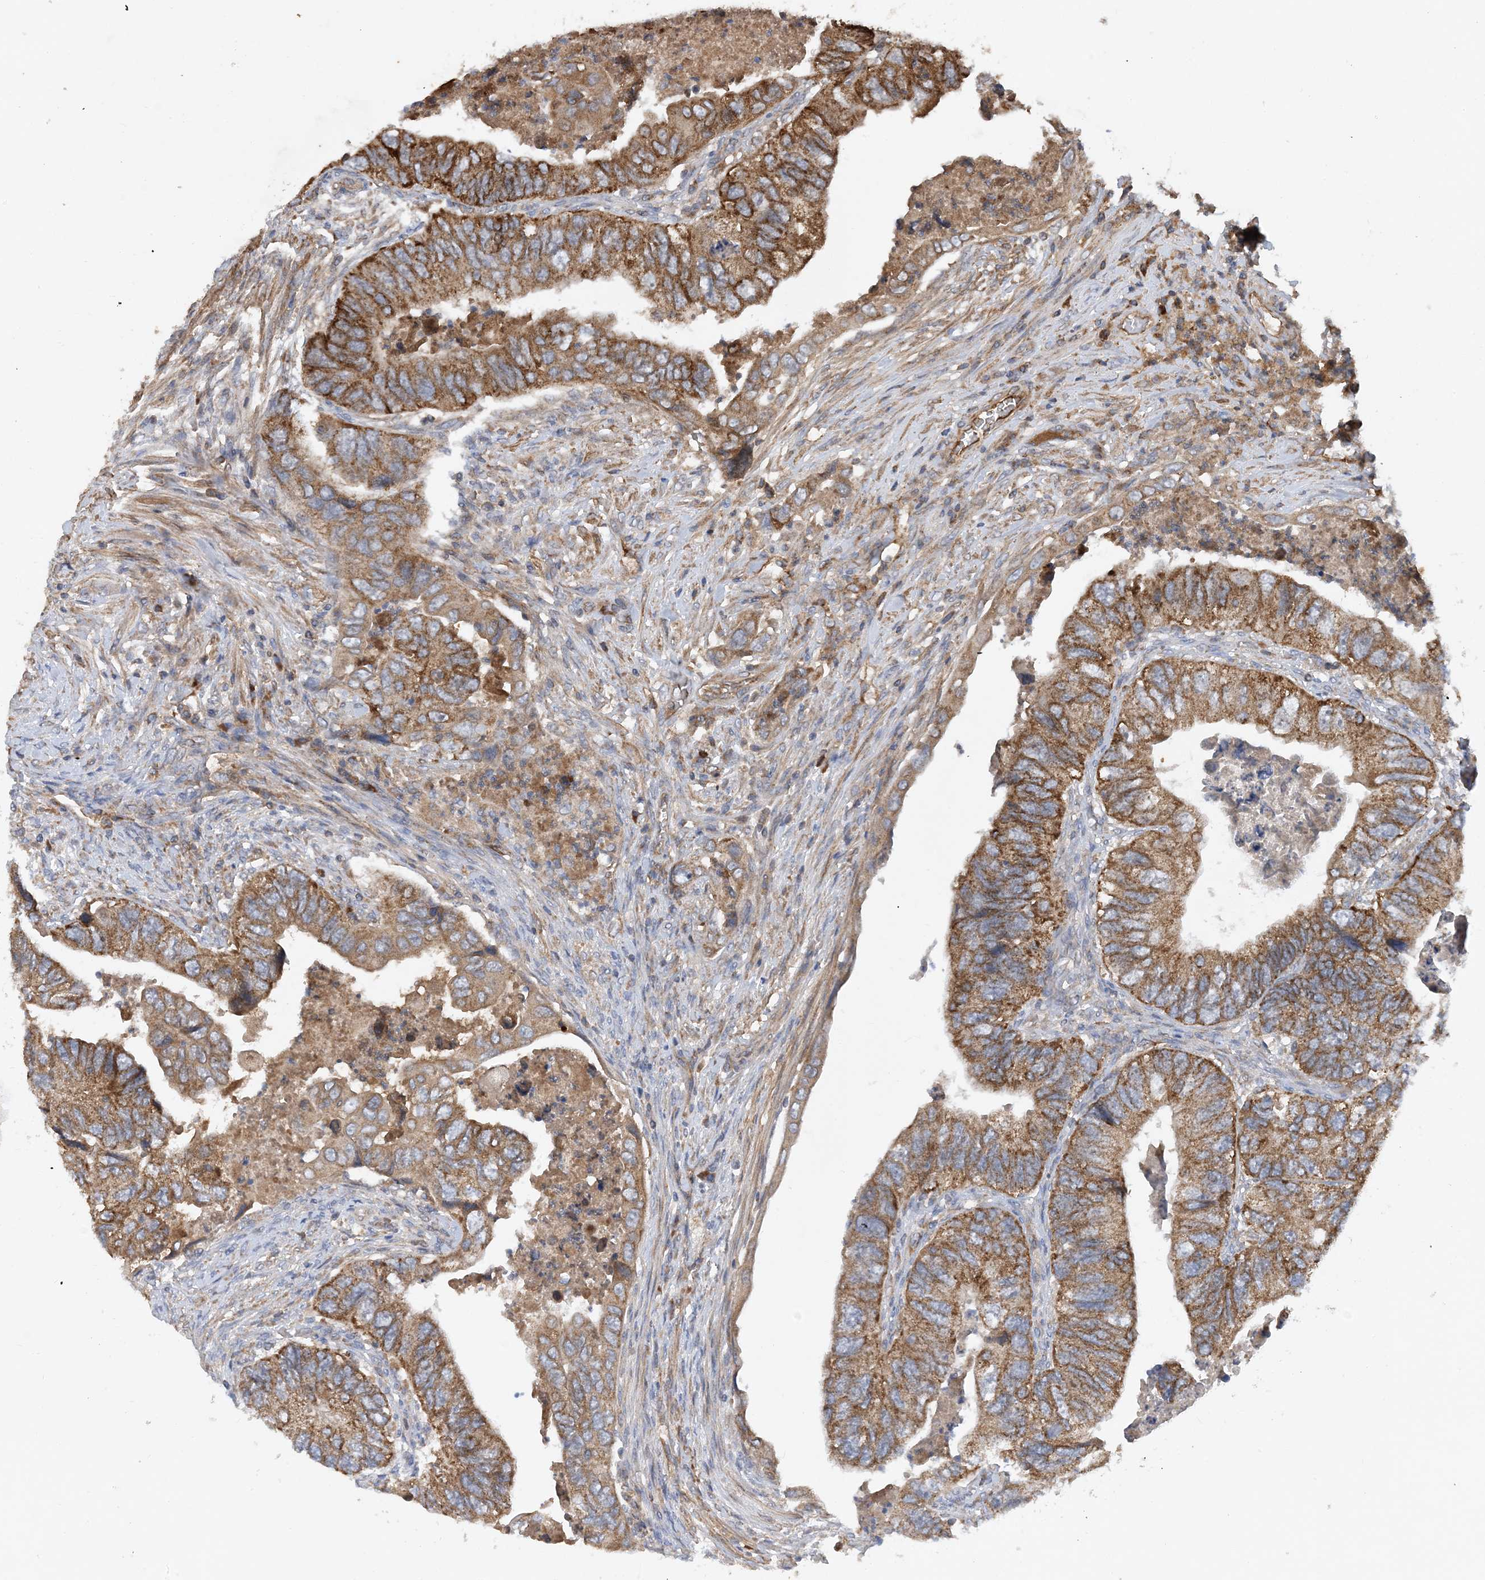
{"staining": {"intensity": "strong", "quantity": ">75%", "location": "cytoplasmic/membranous"}, "tissue": "colorectal cancer", "cell_type": "Tumor cells", "image_type": "cancer", "snomed": [{"axis": "morphology", "description": "Adenocarcinoma, NOS"}, {"axis": "topography", "description": "Rectum"}], "caption": "Approximately >75% of tumor cells in colorectal cancer (adenocarcinoma) show strong cytoplasmic/membranous protein staining as visualized by brown immunohistochemical staining.", "gene": "STK19", "patient": {"sex": "male", "age": 63}}